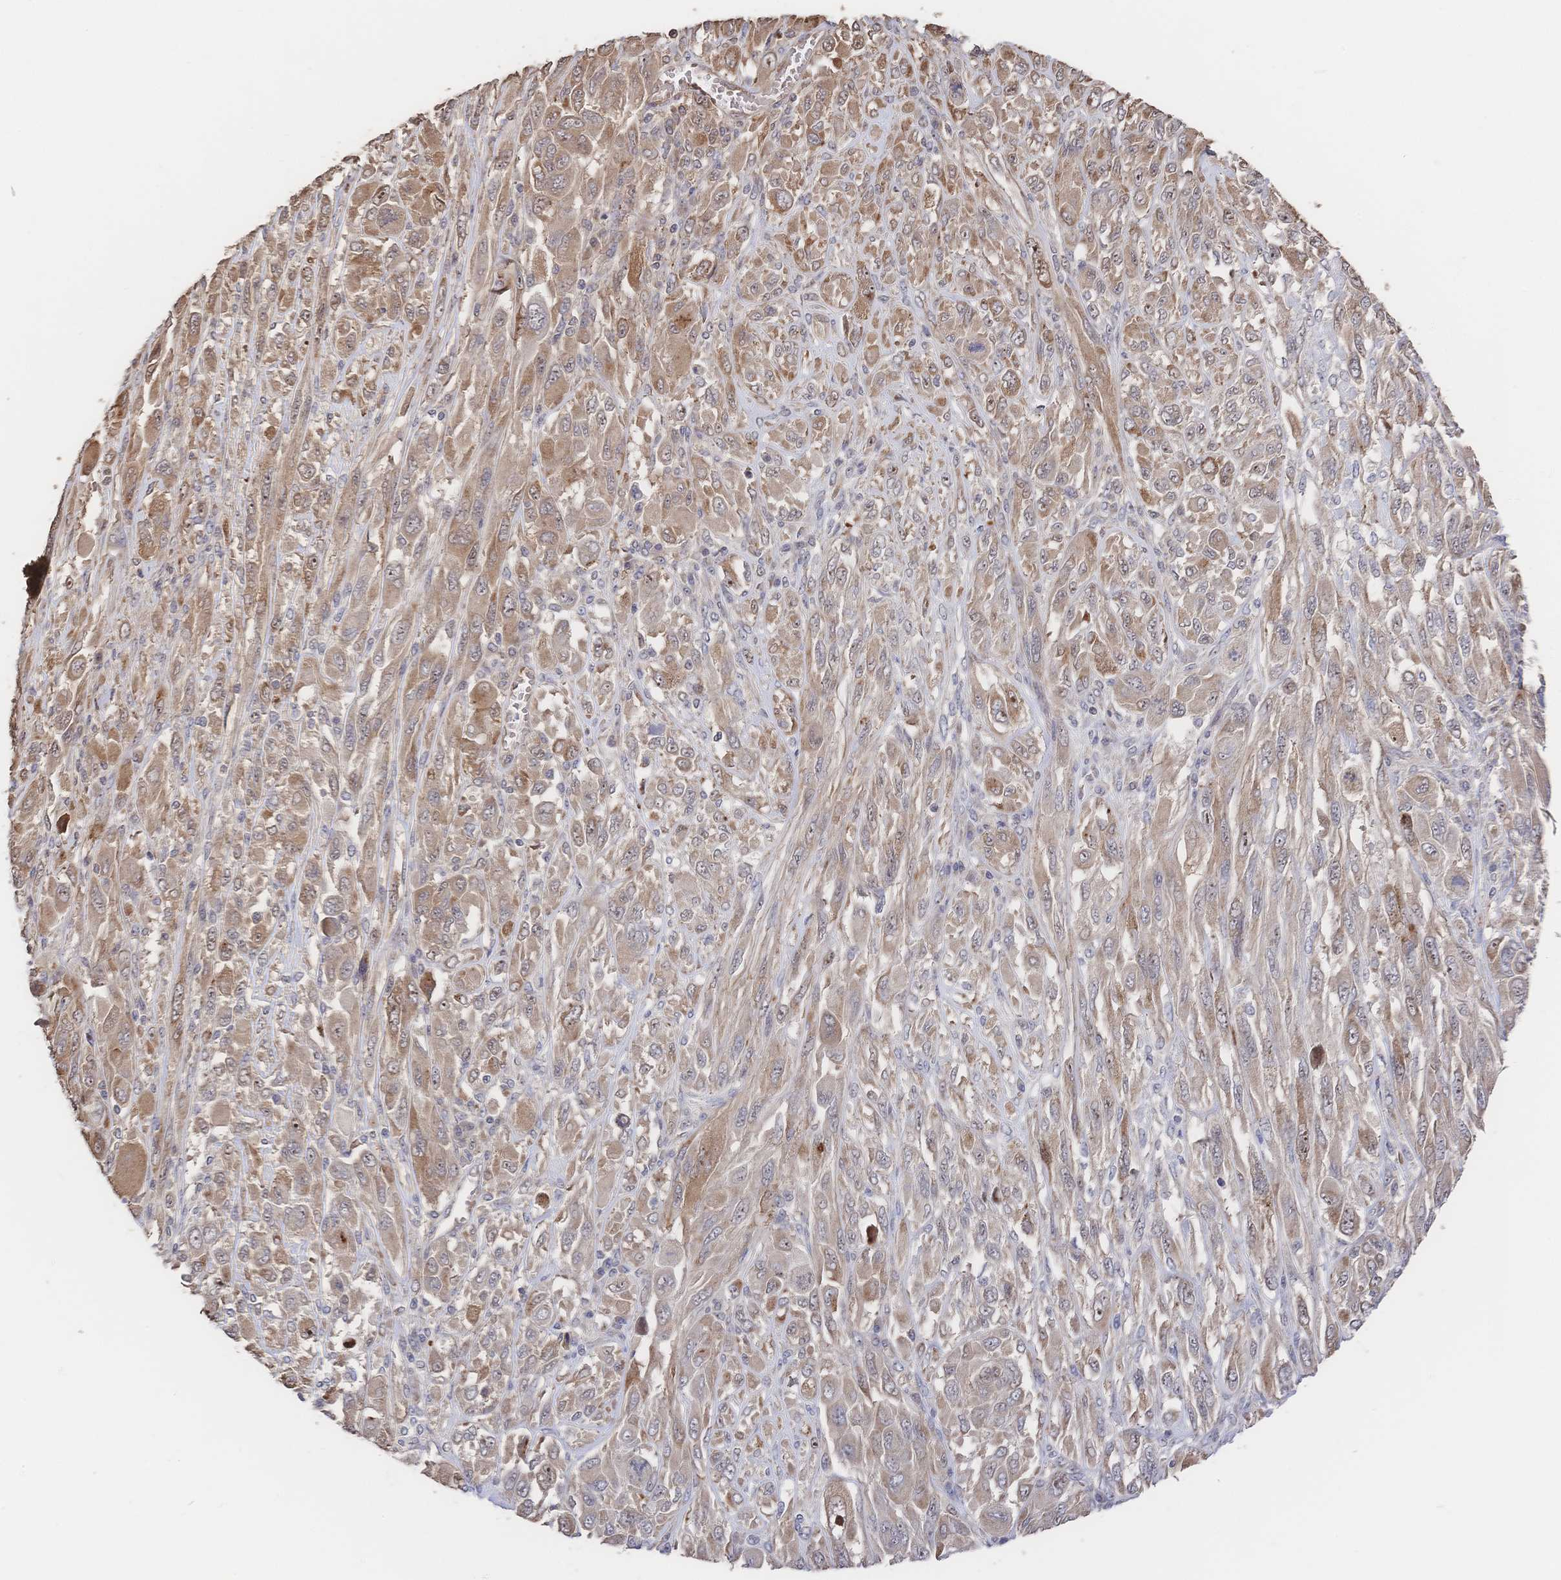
{"staining": {"intensity": "moderate", "quantity": ">75%", "location": "cytoplasmic/membranous,nuclear"}, "tissue": "melanoma", "cell_type": "Tumor cells", "image_type": "cancer", "snomed": [{"axis": "morphology", "description": "Malignant melanoma, NOS"}, {"axis": "topography", "description": "Skin"}], "caption": "Immunohistochemical staining of human malignant melanoma exhibits medium levels of moderate cytoplasmic/membranous and nuclear protein expression in approximately >75% of tumor cells.", "gene": "DNAJA4", "patient": {"sex": "female", "age": 91}}